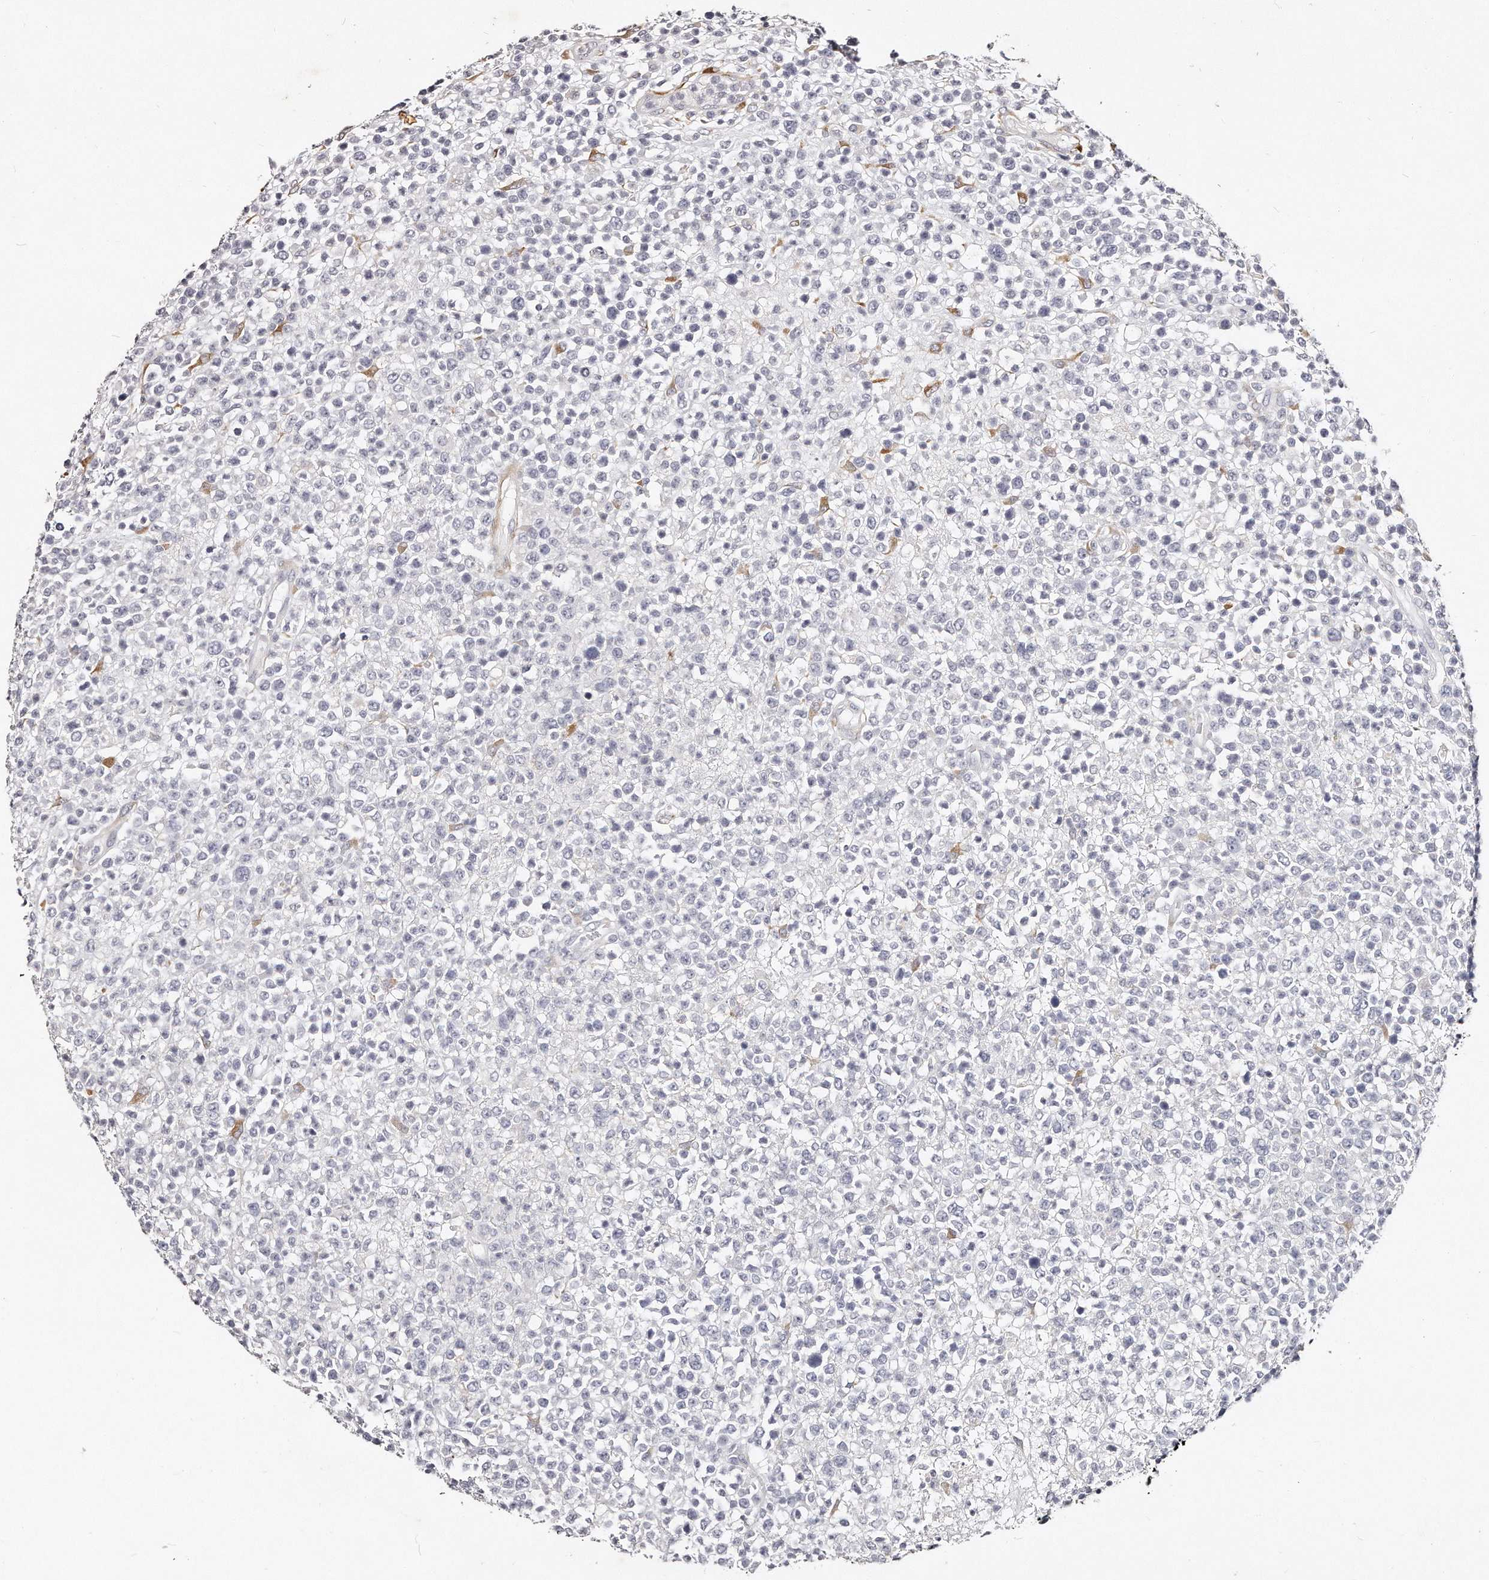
{"staining": {"intensity": "negative", "quantity": "none", "location": "none"}, "tissue": "lymphoma", "cell_type": "Tumor cells", "image_type": "cancer", "snomed": [{"axis": "morphology", "description": "Malignant lymphoma, non-Hodgkin's type, High grade"}, {"axis": "topography", "description": "Colon"}], "caption": "Immunohistochemical staining of lymphoma displays no significant expression in tumor cells.", "gene": "LMOD1", "patient": {"sex": "female", "age": 53}}